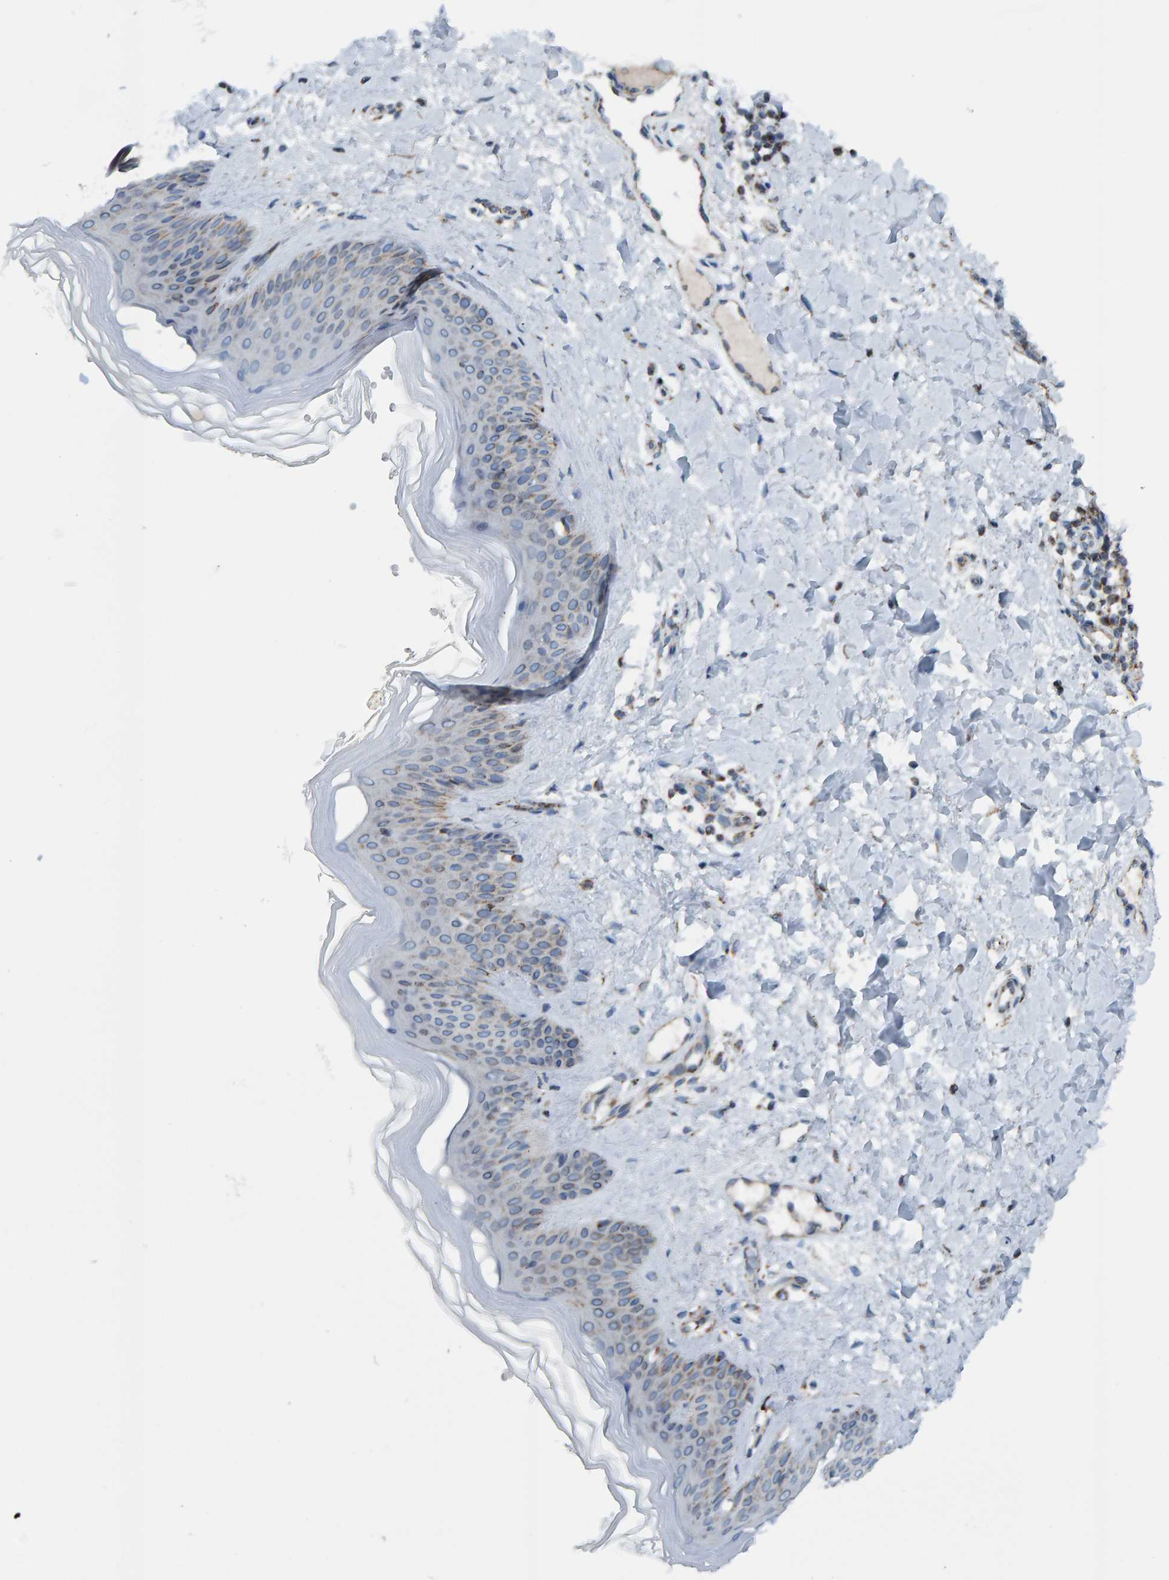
{"staining": {"intensity": "negative", "quantity": "none", "location": "none"}, "tissue": "skin", "cell_type": "Fibroblasts", "image_type": "normal", "snomed": [{"axis": "morphology", "description": "Normal tissue, NOS"}, {"axis": "morphology", "description": "Malignant melanoma, Metastatic site"}, {"axis": "topography", "description": "Skin"}], "caption": "An immunohistochemistry (IHC) micrograph of normal skin is shown. There is no staining in fibroblasts of skin. (DAB (3,3'-diaminobenzidine) immunohistochemistry, high magnification).", "gene": "ZNF48", "patient": {"sex": "male", "age": 41}}